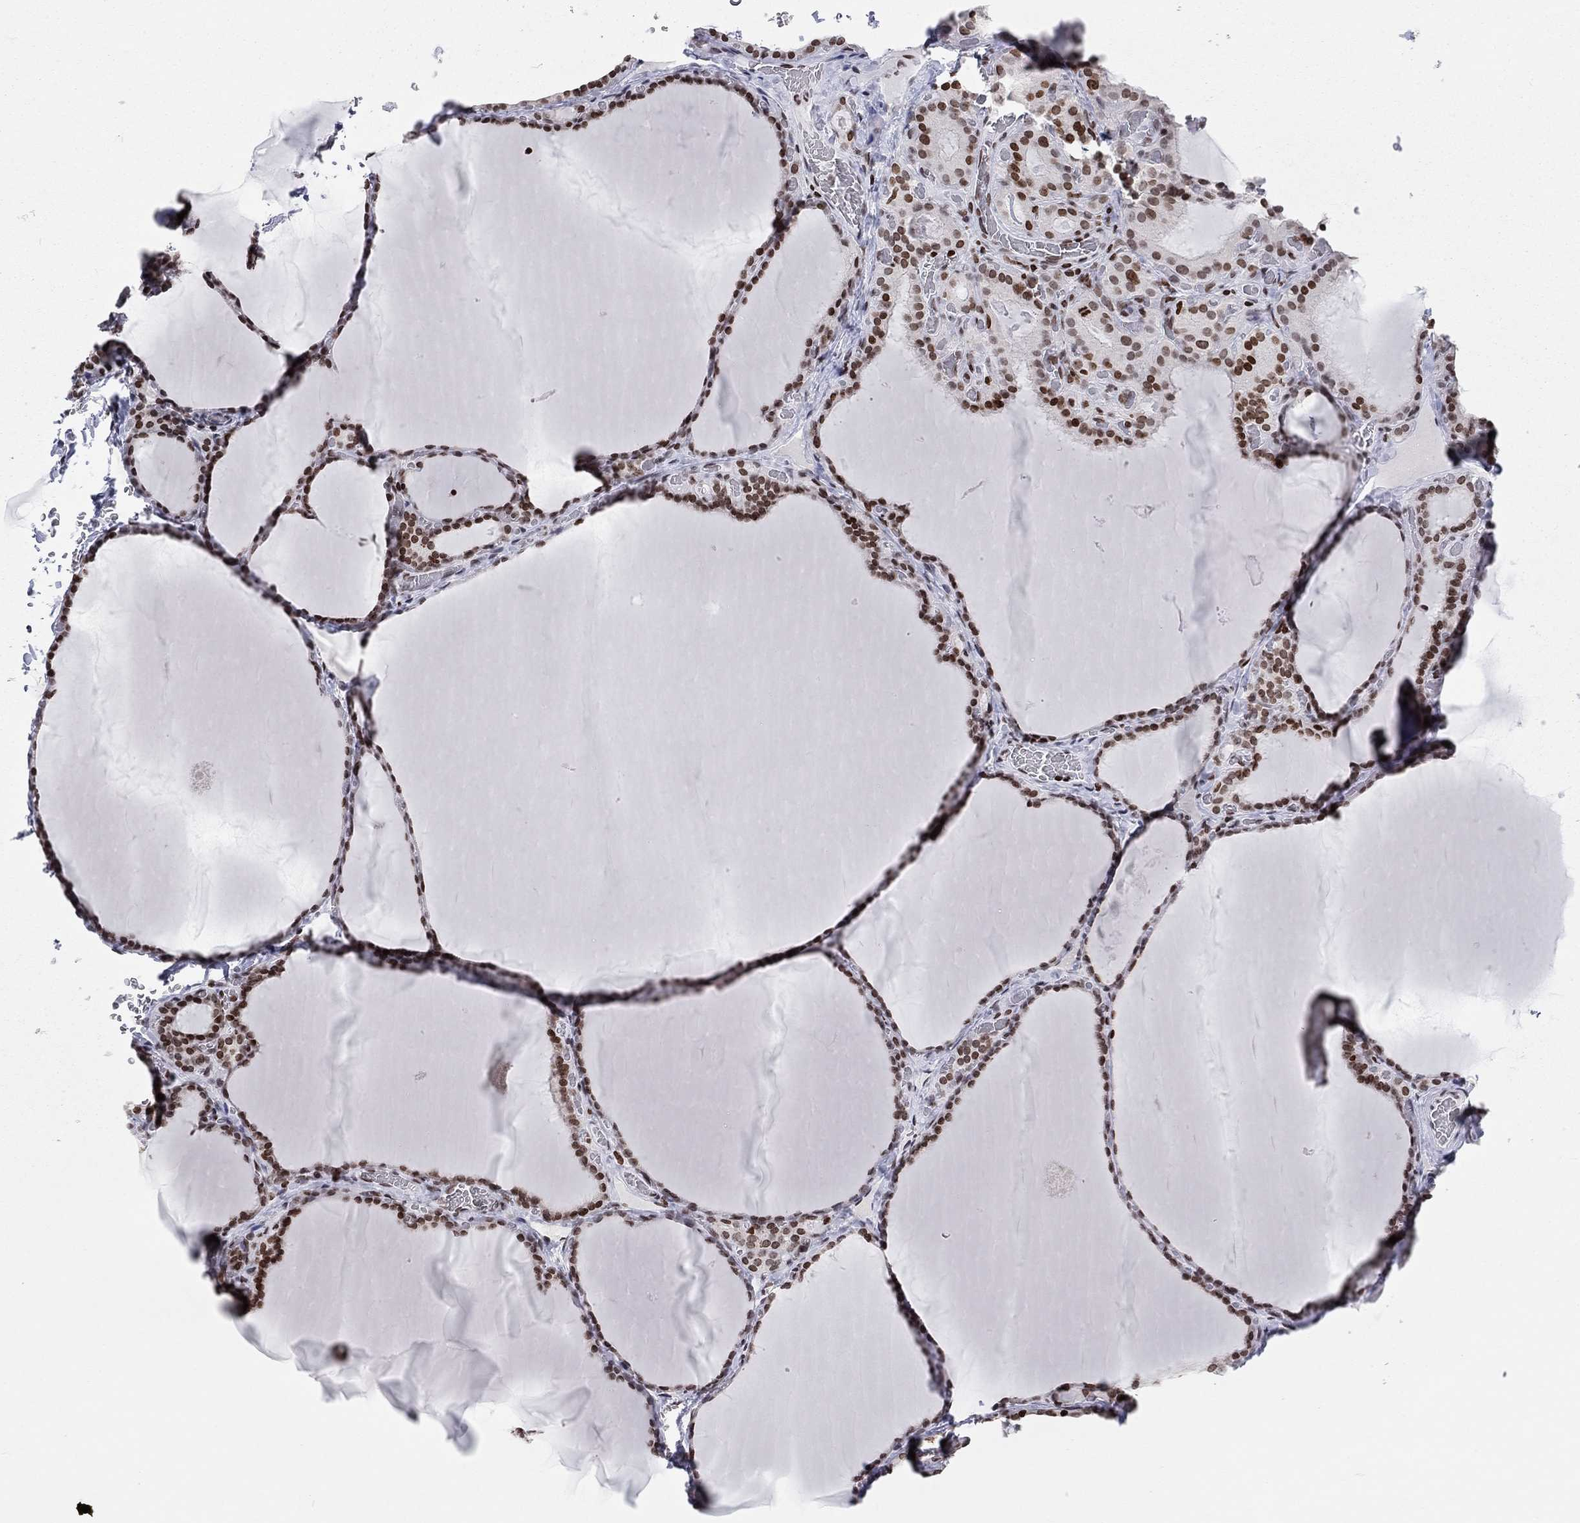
{"staining": {"intensity": "strong", "quantity": "25%-75%", "location": "nuclear"}, "tissue": "thyroid gland", "cell_type": "Glandular cells", "image_type": "normal", "snomed": [{"axis": "morphology", "description": "Normal tissue, NOS"}, {"axis": "morphology", "description": "Hyperplasia, NOS"}, {"axis": "topography", "description": "Thyroid gland"}], "caption": "Thyroid gland stained with DAB IHC reveals high levels of strong nuclear expression in about 25%-75% of glandular cells.", "gene": "H2AX", "patient": {"sex": "female", "age": 27}}